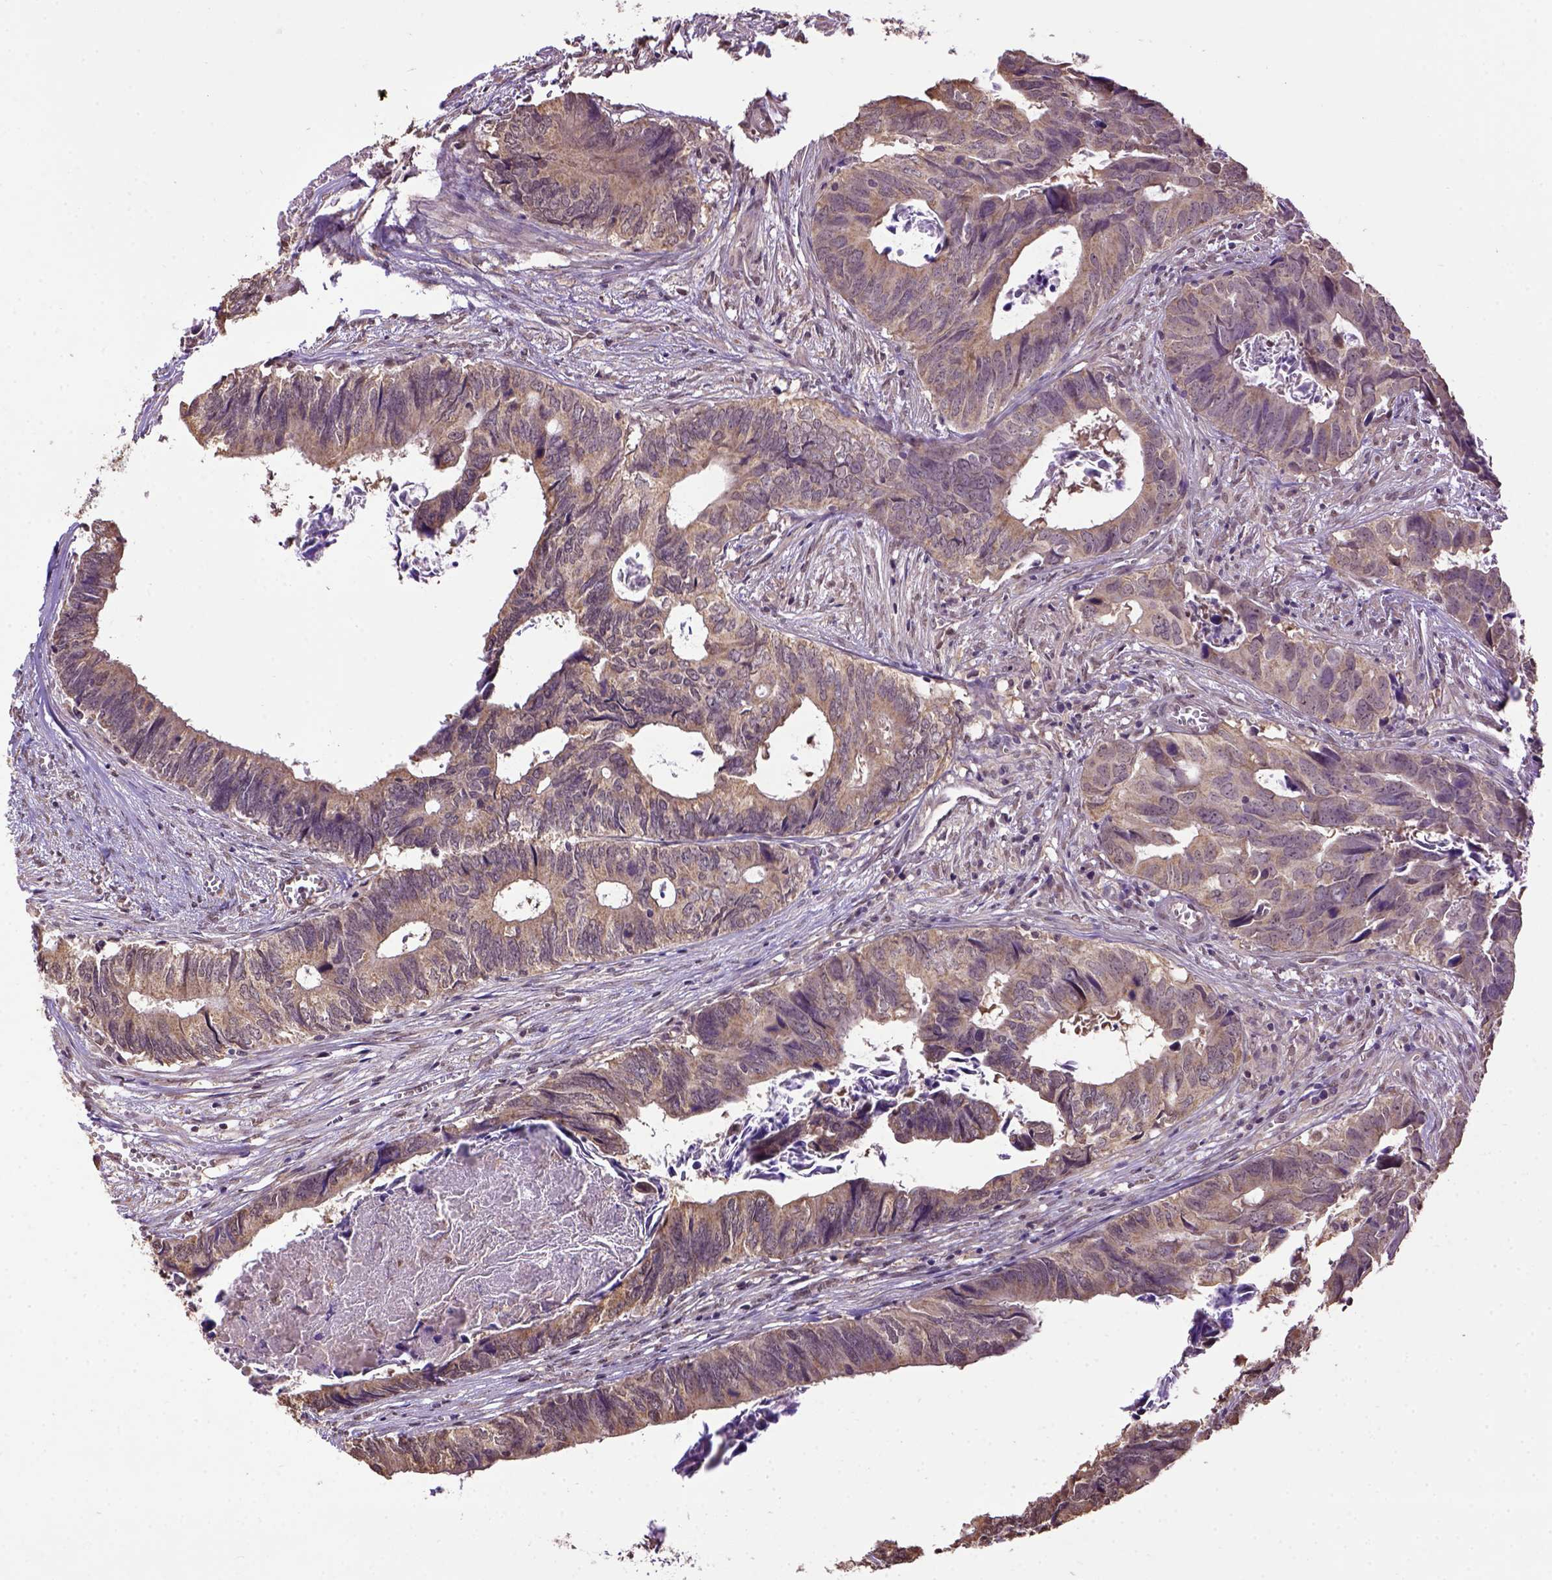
{"staining": {"intensity": "weak", "quantity": ">75%", "location": "cytoplasmic/membranous"}, "tissue": "colorectal cancer", "cell_type": "Tumor cells", "image_type": "cancer", "snomed": [{"axis": "morphology", "description": "Adenocarcinoma, NOS"}, {"axis": "topography", "description": "Colon"}], "caption": "Protein expression analysis of colorectal adenocarcinoma exhibits weak cytoplasmic/membranous expression in approximately >75% of tumor cells.", "gene": "WDR17", "patient": {"sex": "female", "age": 82}}